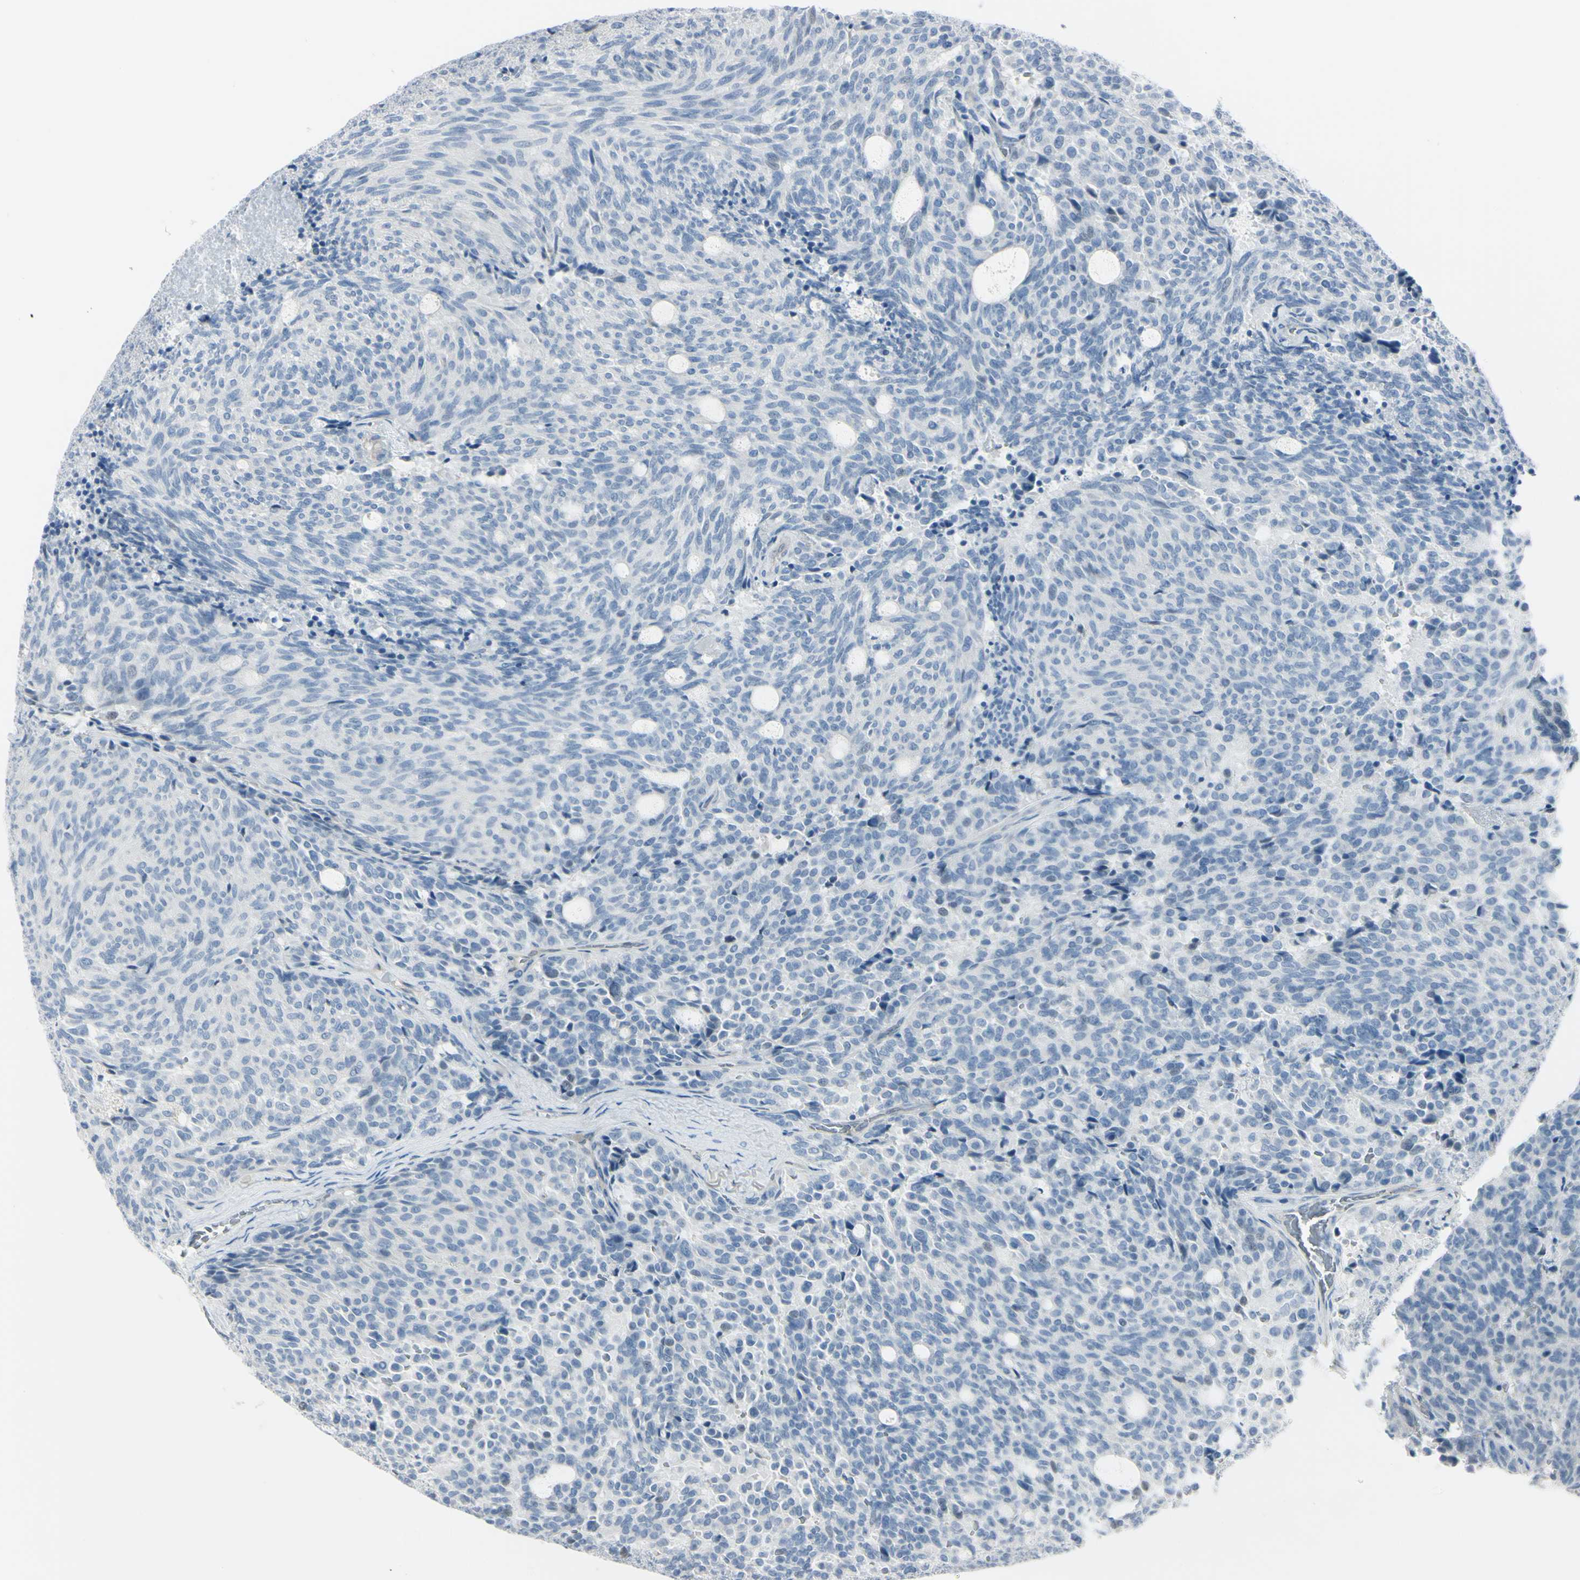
{"staining": {"intensity": "negative", "quantity": "none", "location": "none"}, "tissue": "carcinoid", "cell_type": "Tumor cells", "image_type": "cancer", "snomed": [{"axis": "morphology", "description": "Carcinoid, malignant, NOS"}, {"axis": "topography", "description": "Pancreas"}], "caption": "Tumor cells are negative for brown protein staining in carcinoid (malignant).", "gene": "ASB9", "patient": {"sex": "female", "age": 54}}